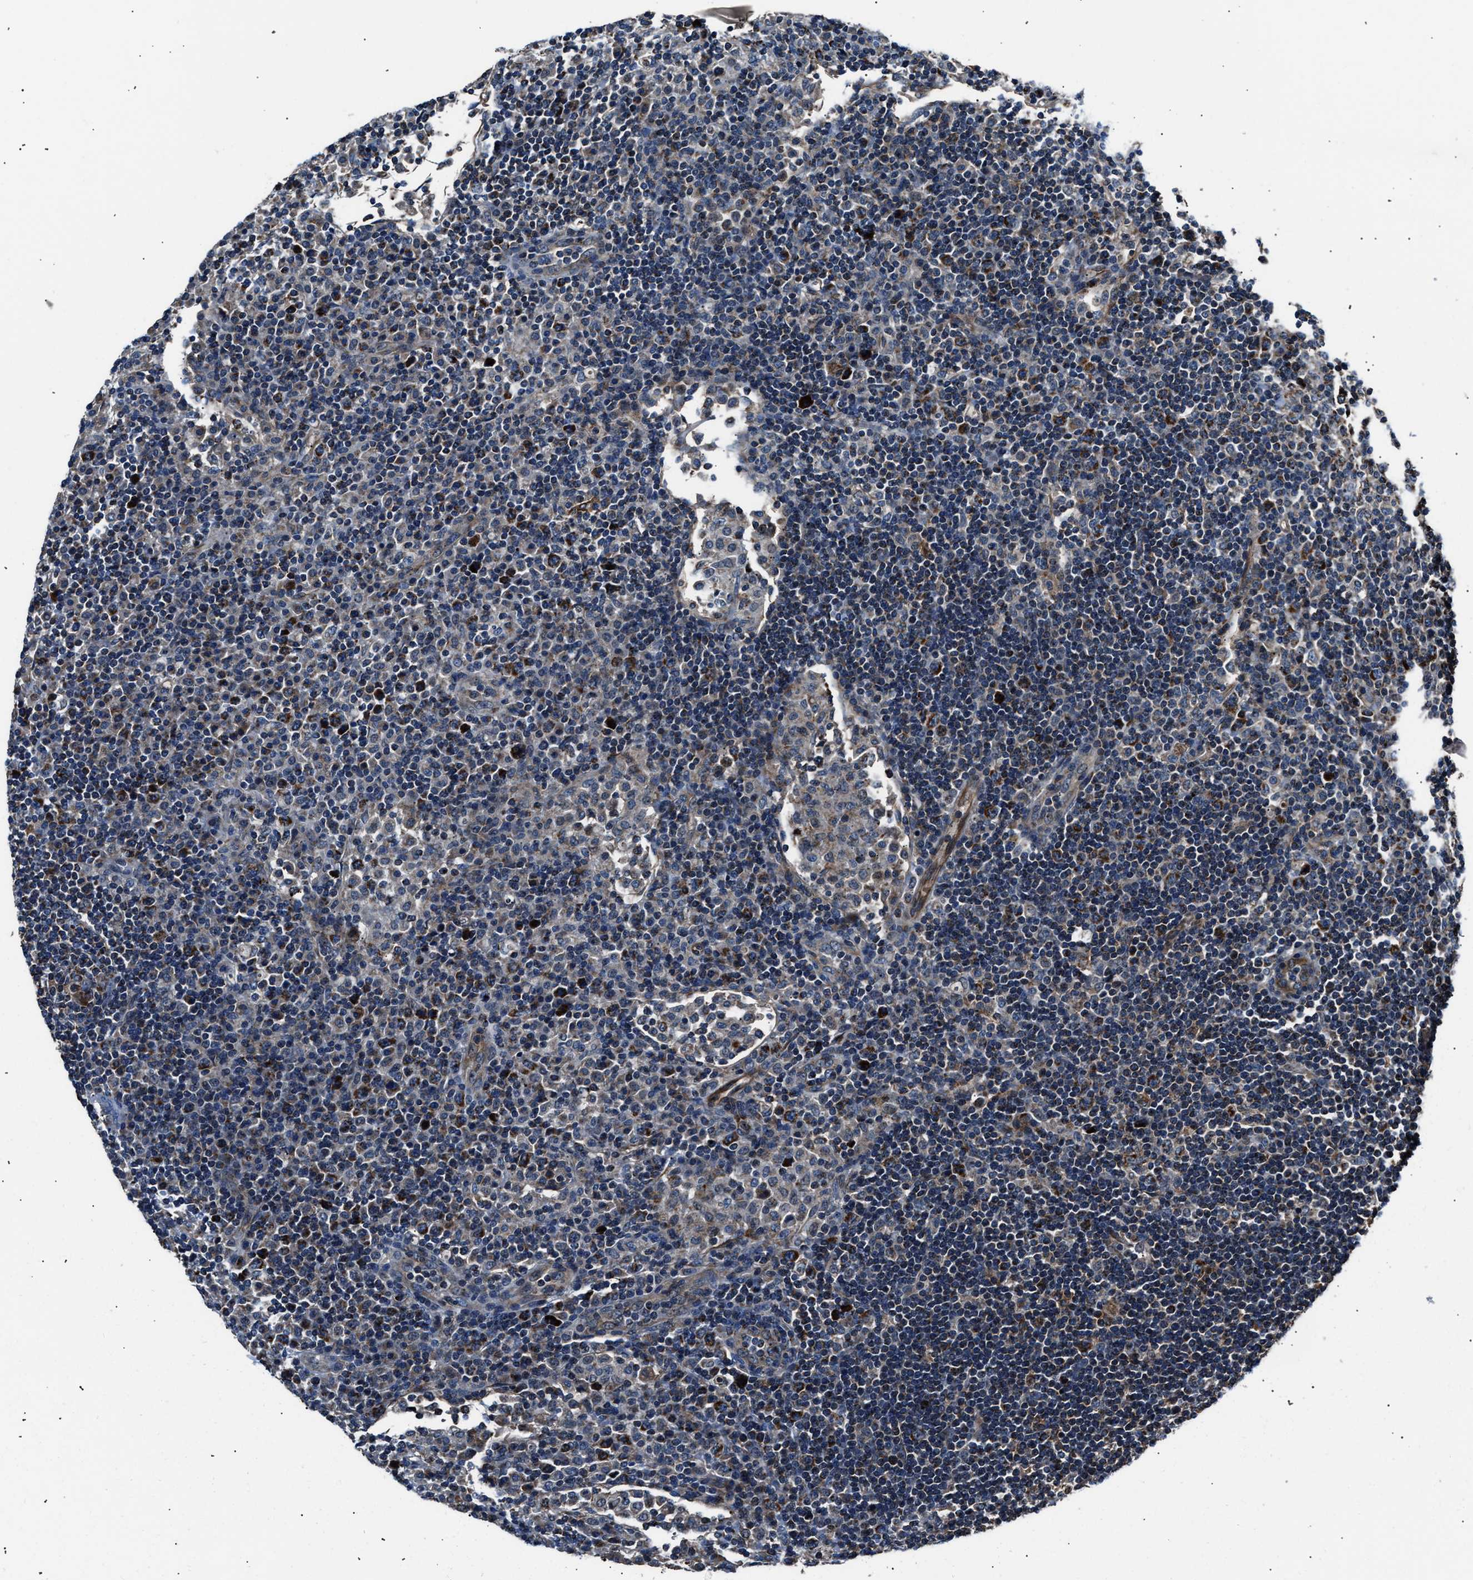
{"staining": {"intensity": "strong", "quantity": "<25%", "location": "cytoplasmic/membranous"}, "tissue": "lymph node", "cell_type": "Non-germinal center cells", "image_type": "normal", "snomed": [{"axis": "morphology", "description": "Normal tissue, NOS"}, {"axis": "topography", "description": "Lymph node"}], "caption": "Protein analysis of normal lymph node shows strong cytoplasmic/membranous staining in about <25% of non-germinal center cells.", "gene": "ENSG00000281039", "patient": {"sex": "female", "age": 53}}